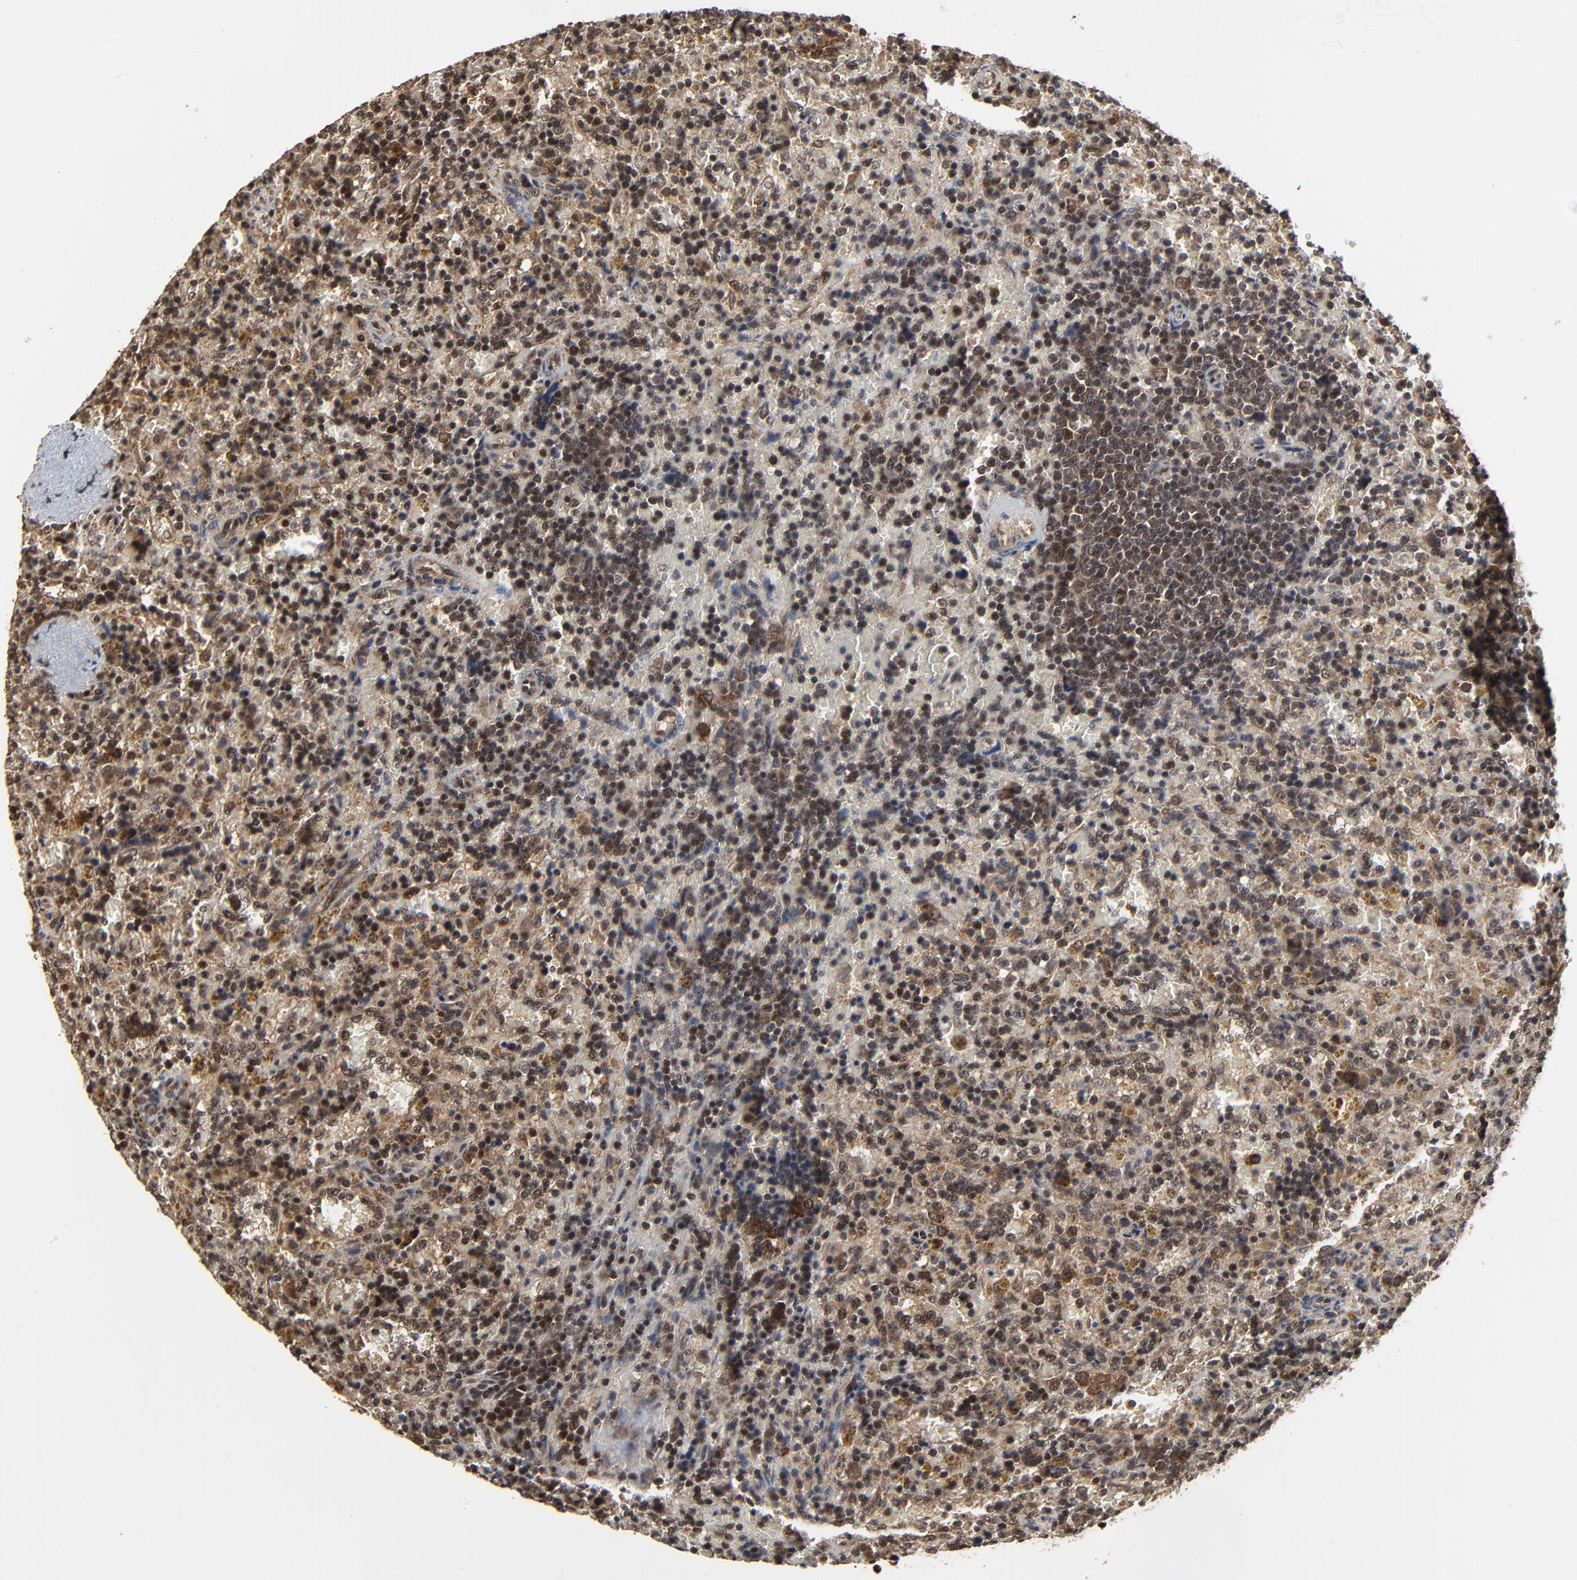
{"staining": {"intensity": "moderate", "quantity": "25%-75%", "location": "cytoplasmic/membranous,nuclear"}, "tissue": "lymphoma", "cell_type": "Tumor cells", "image_type": "cancer", "snomed": [{"axis": "morphology", "description": "Malignant lymphoma, non-Hodgkin's type, Low grade"}, {"axis": "topography", "description": "Spleen"}], "caption": "The immunohistochemical stain highlights moderate cytoplasmic/membranous and nuclear expression in tumor cells of malignant lymphoma, non-Hodgkin's type (low-grade) tissue. Nuclei are stained in blue.", "gene": "RHOJ", "patient": {"sex": "female", "age": 65}}